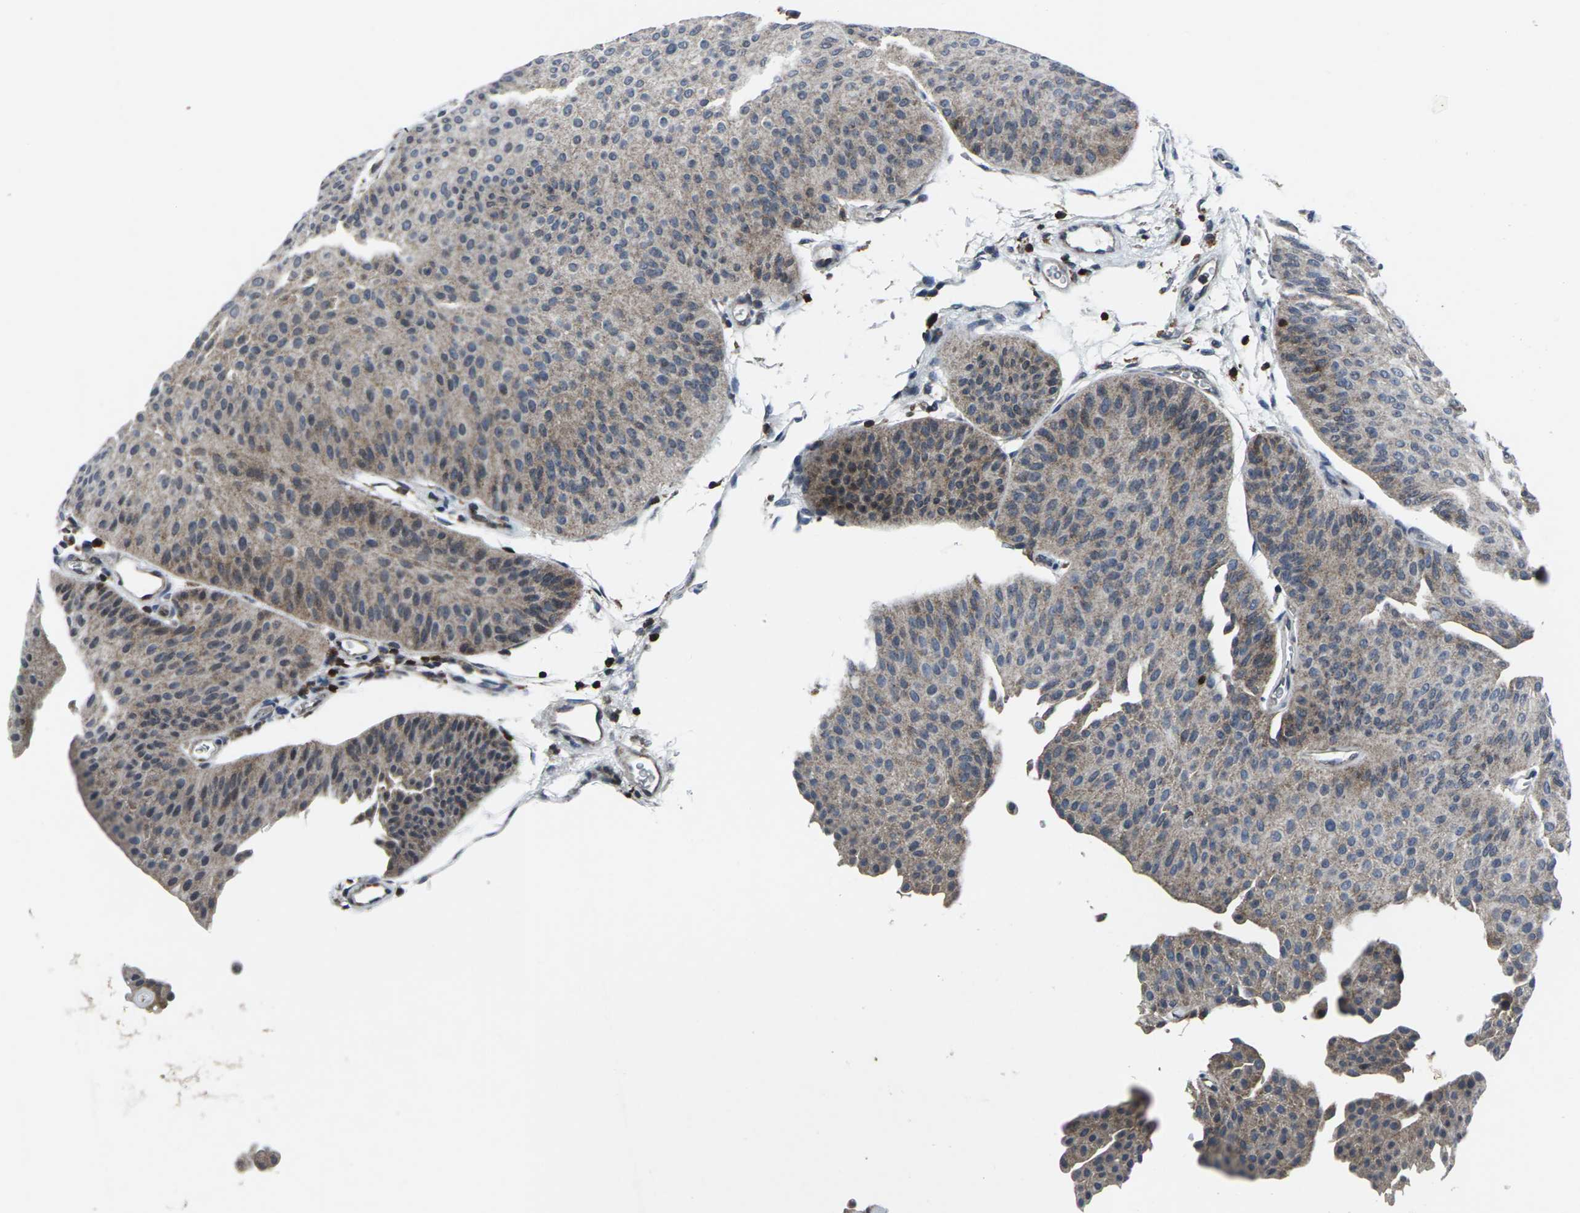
{"staining": {"intensity": "moderate", "quantity": ">75%", "location": "cytoplasmic/membranous"}, "tissue": "urothelial cancer", "cell_type": "Tumor cells", "image_type": "cancer", "snomed": [{"axis": "morphology", "description": "Urothelial carcinoma, Low grade"}, {"axis": "topography", "description": "Urinary bladder"}], "caption": "About >75% of tumor cells in human urothelial cancer exhibit moderate cytoplasmic/membranous protein staining as visualized by brown immunohistochemical staining.", "gene": "STAT4", "patient": {"sex": "female", "age": 60}}